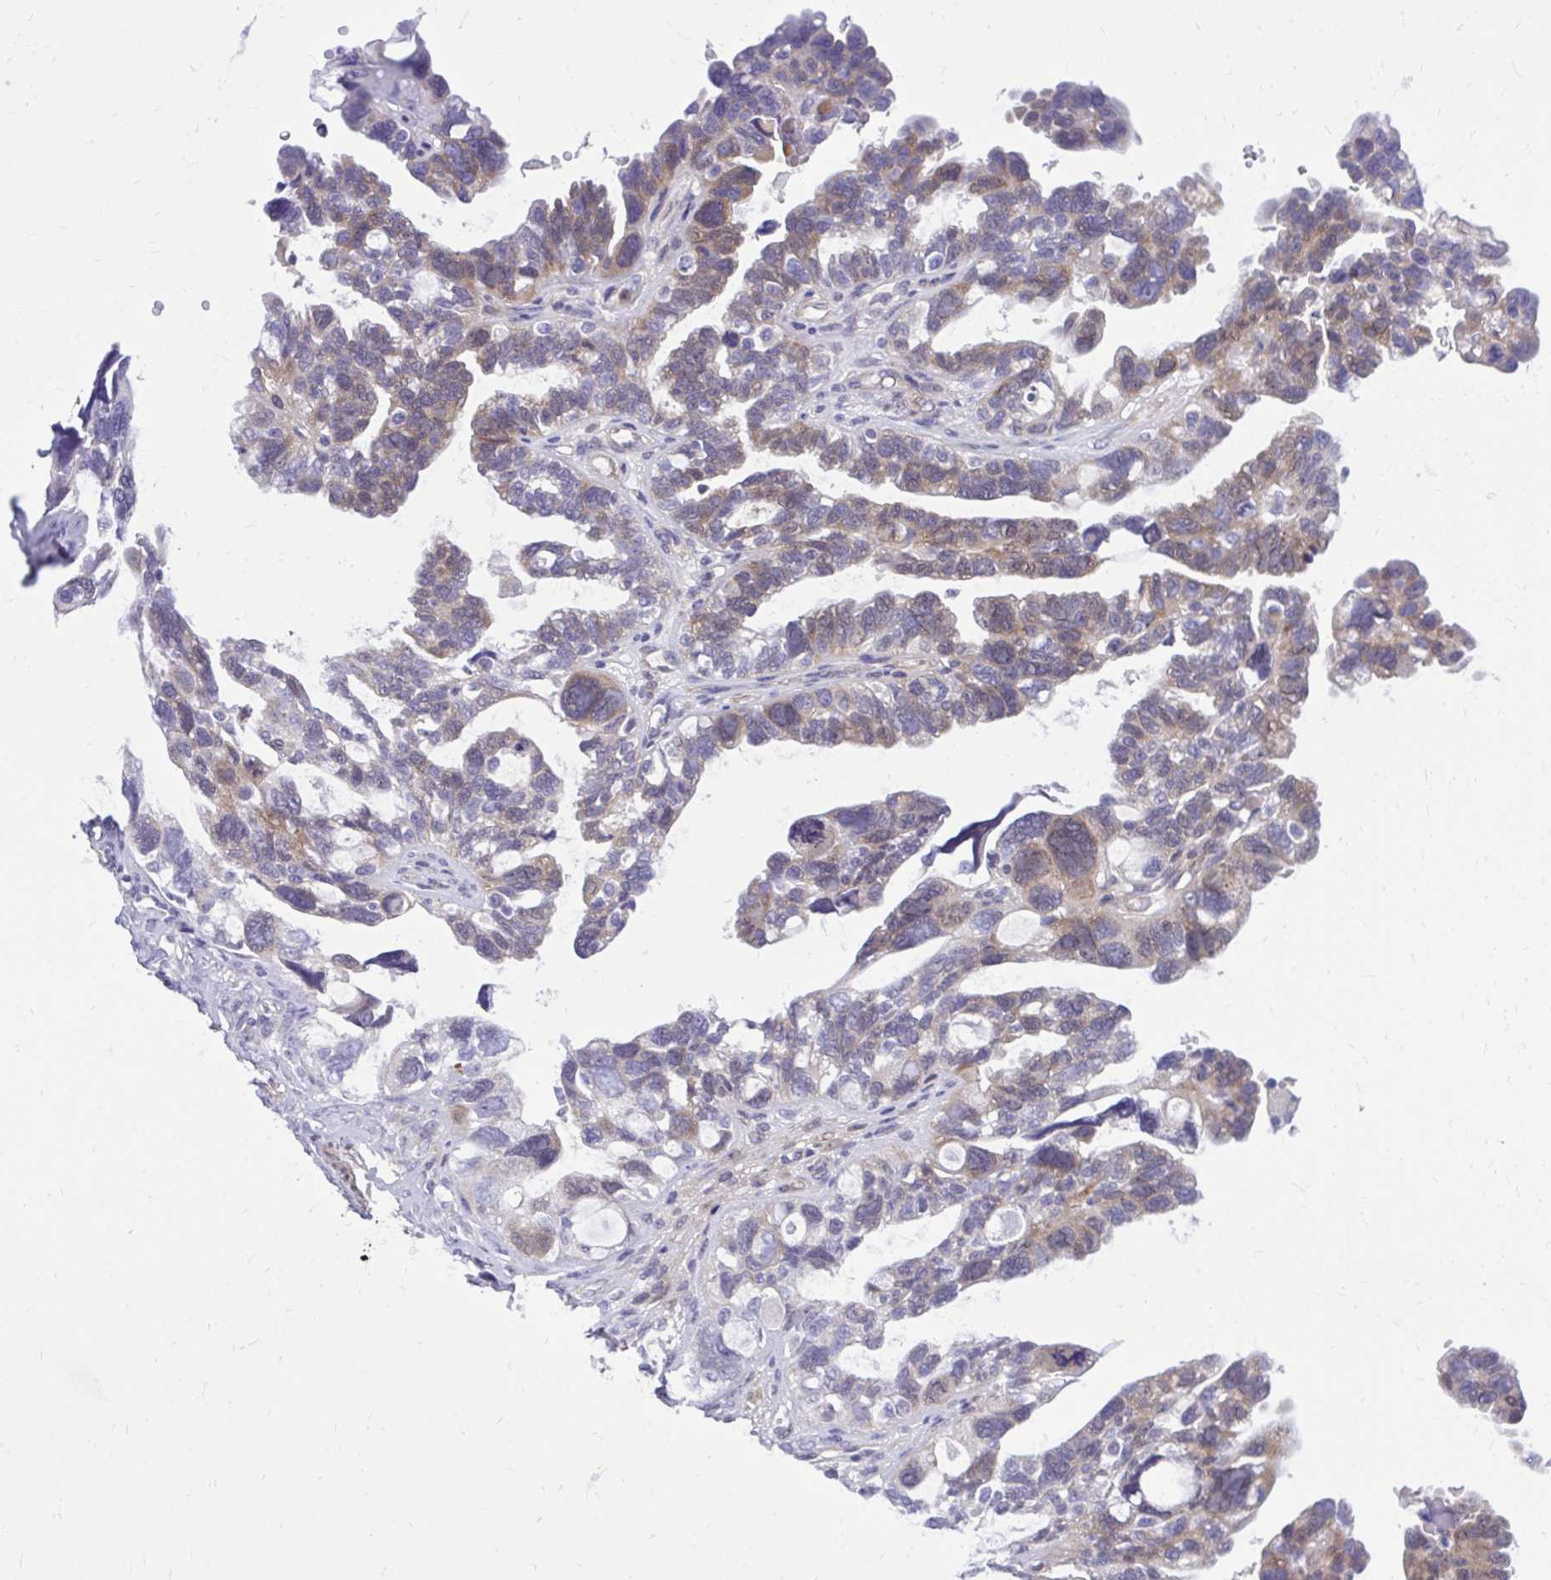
{"staining": {"intensity": "weak", "quantity": "25%-75%", "location": "cytoplasmic/membranous"}, "tissue": "ovarian cancer", "cell_type": "Tumor cells", "image_type": "cancer", "snomed": [{"axis": "morphology", "description": "Cystadenocarcinoma, serous, NOS"}, {"axis": "topography", "description": "Ovary"}], "caption": "Protein expression analysis of serous cystadenocarcinoma (ovarian) reveals weak cytoplasmic/membranous staining in approximately 25%-75% of tumor cells.", "gene": "ADAMTSL1", "patient": {"sex": "female", "age": 60}}